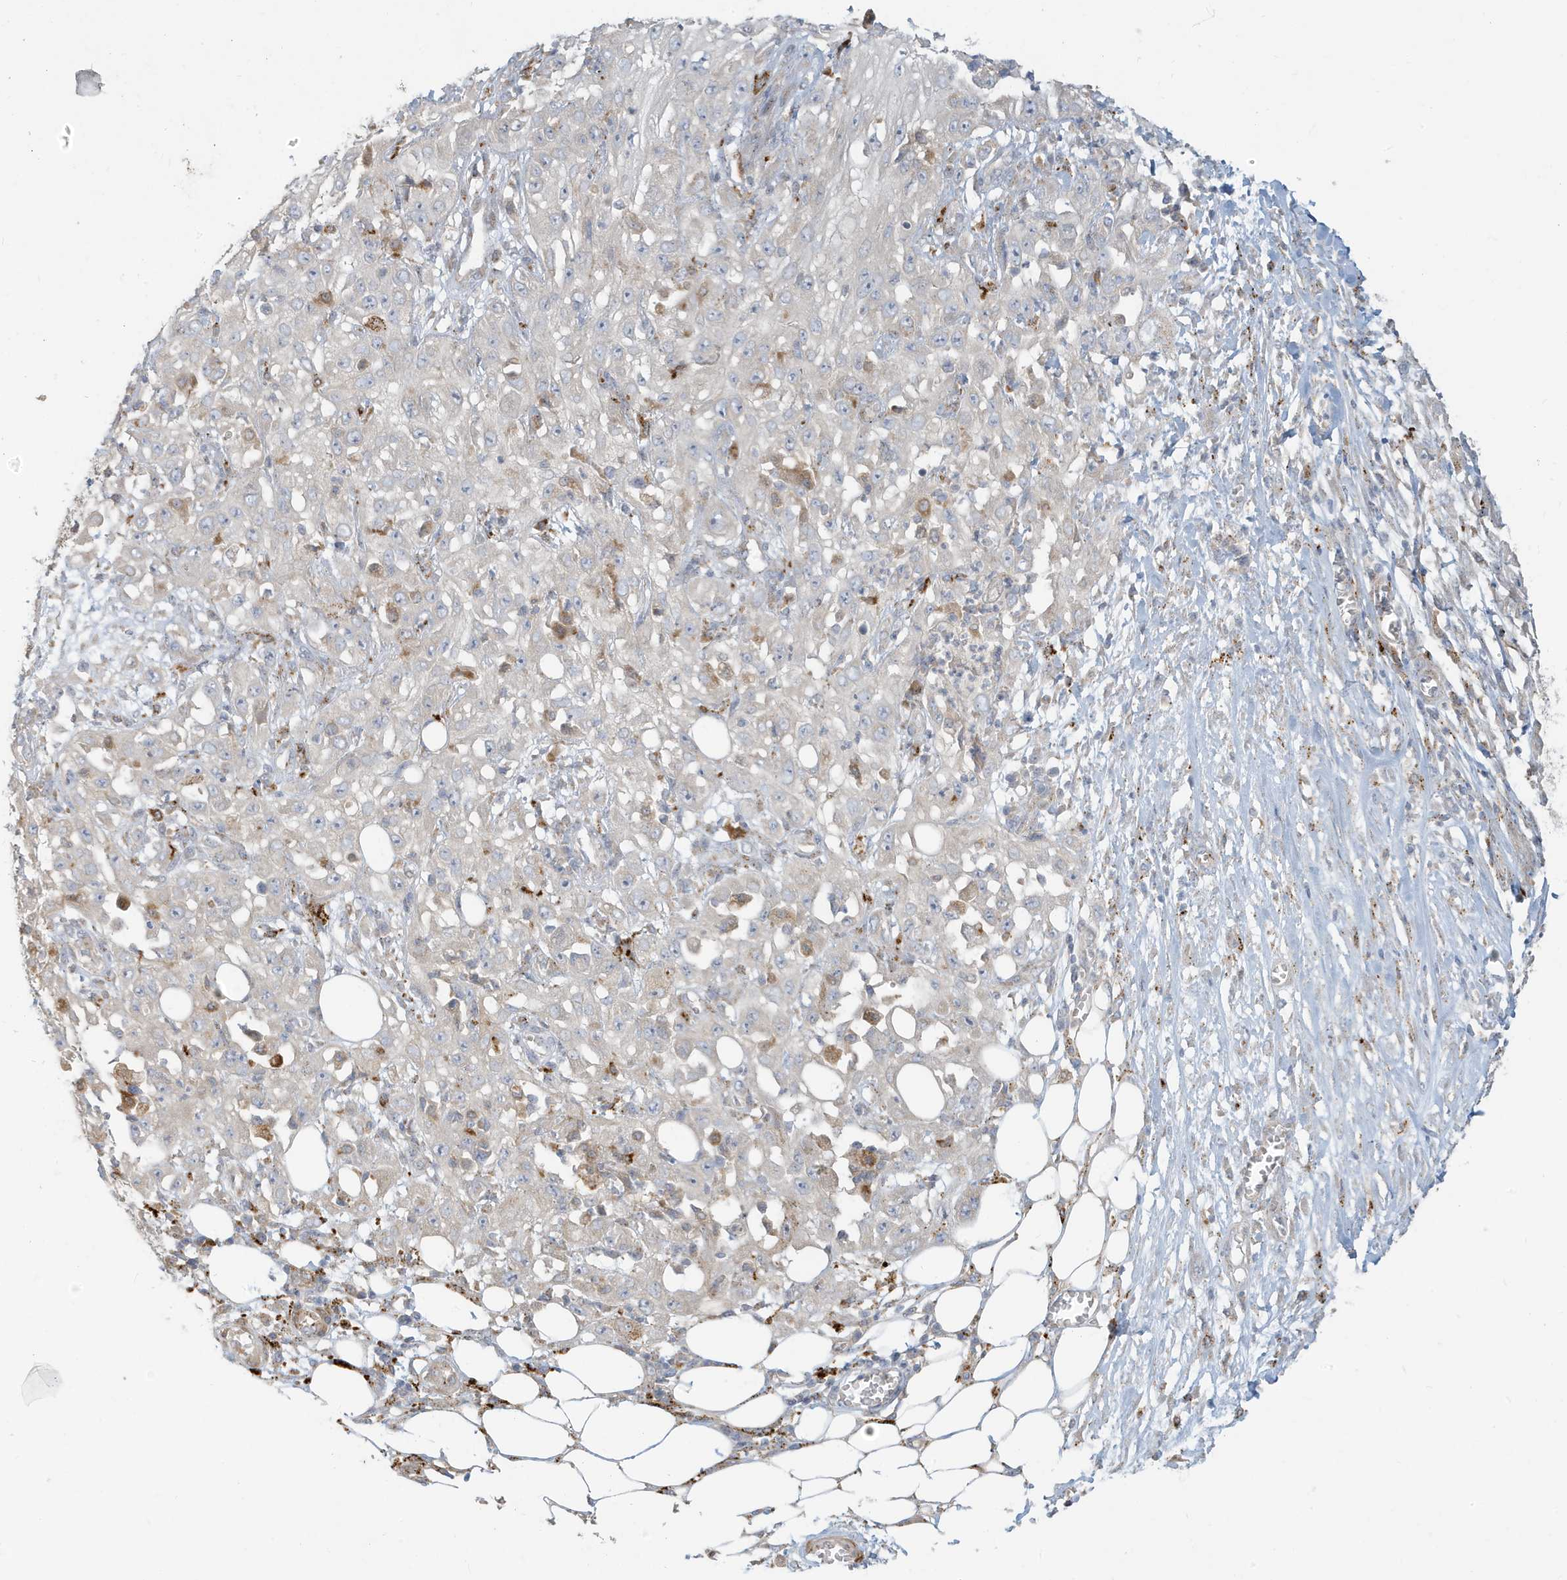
{"staining": {"intensity": "negative", "quantity": "none", "location": "none"}, "tissue": "skin cancer", "cell_type": "Tumor cells", "image_type": "cancer", "snomed": [{"axis": "morphology", "description": "Squamous cell carcinoma, NOS"}, {"axis": "morphology", "description": "Squamous cell carcinoma, metastatic, NOS"}, {"axis": "topography", "description": "Skin"}, {"axis": "topography", "description": "Lymph node"}], "caption": "Skin cancer (squamous cell carcinoma) was stained to show a protein in brown. There is no significant positivity in tumor cells.", "gene": "MCOLN1", "patient": {"sex": "male", "age": 75}}